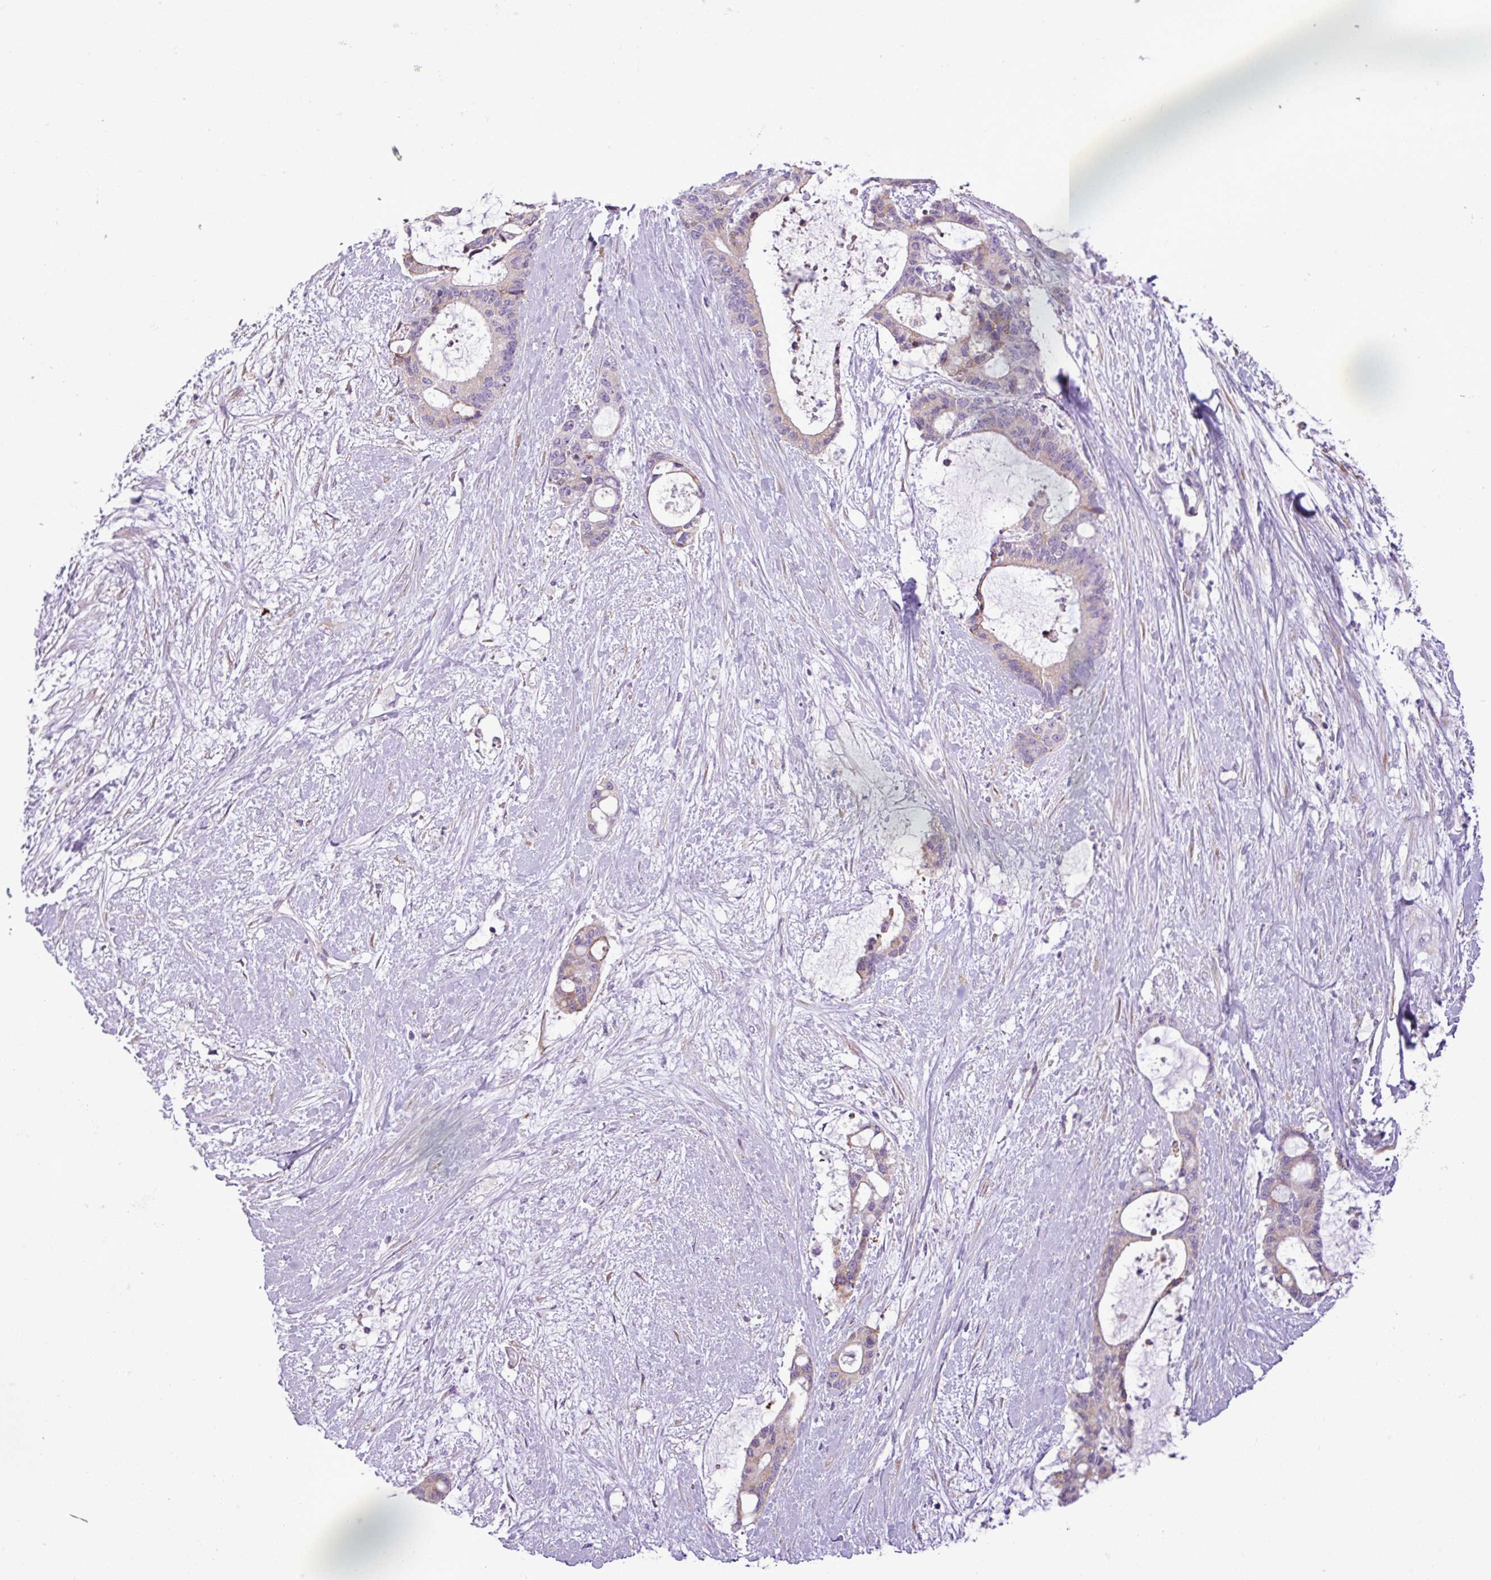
{"staining": {"intensity": "weak", "quantity": "<25%", "location": "cytoplasmic/membranous"}, "tissue": "liver cancer", "cell_type": "Tumor cells", "image_type": "cancer", "snomed": [{"axis": "morphology", "description": "Normal tissue, NOS"}, {"axis": "morphology", "description": "Cholangiocarcinoma"}, {"axis": "topography", "description": "Liver"}, {"axis": "topography", "description": "Peripheral nerve tissue"}], "caption": "This is an IHC image of human liver cancer (cholangiocarcinoma). There is no staining in tumor cells.", "gene": "MOCS3", "patient": {"sex": "female", "age": 73}}